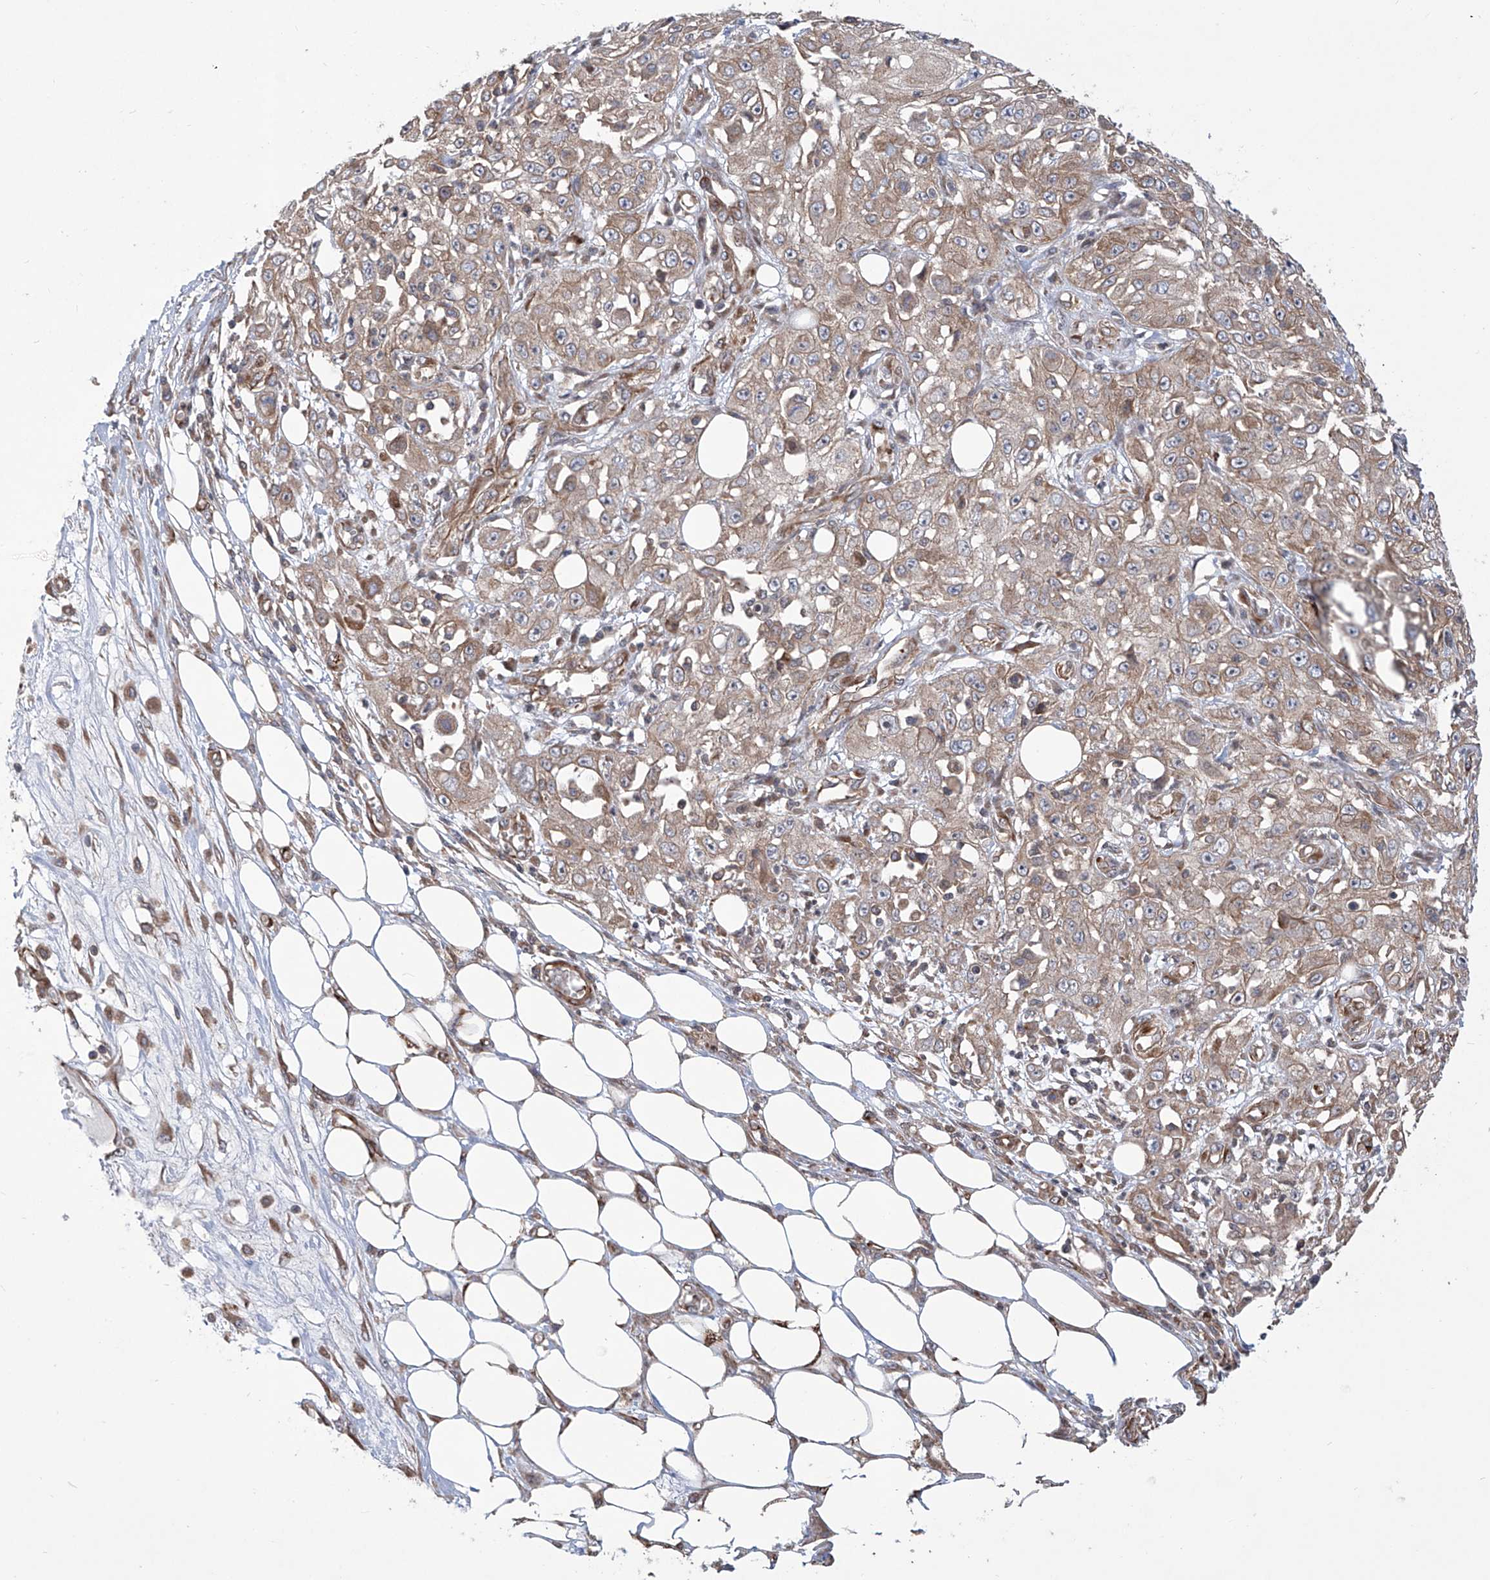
{"staining": {"intensity": "weak", "quantity": "25%-75%", "location": "cytoplasmic/membranous"}, "tissue": "skin cancer", "cell_type": "Tumor cells", "image_type": "cancer", "snomed": [{"axis": "morphology", "description": "Squamous cell carcinoma, NOS"}, {"axis": "morphology", "description": "Squamous cell carcinoma, metastatic, NOS"}, {"axis": "topography", "description": "Skin"}, {"axis": "topography", "description": "Lymph node"}], "caption": "Immunohistochemistry image of human metastatic squamous cell carcinoma (skin) stained for a protein (brown), which reveals low levels of weak cytoplasmic/membranous positivity in approximately 25%-75% of tumor cells.", "gene": "APAF1", "patient": {"sex": "male", "age": 75}}